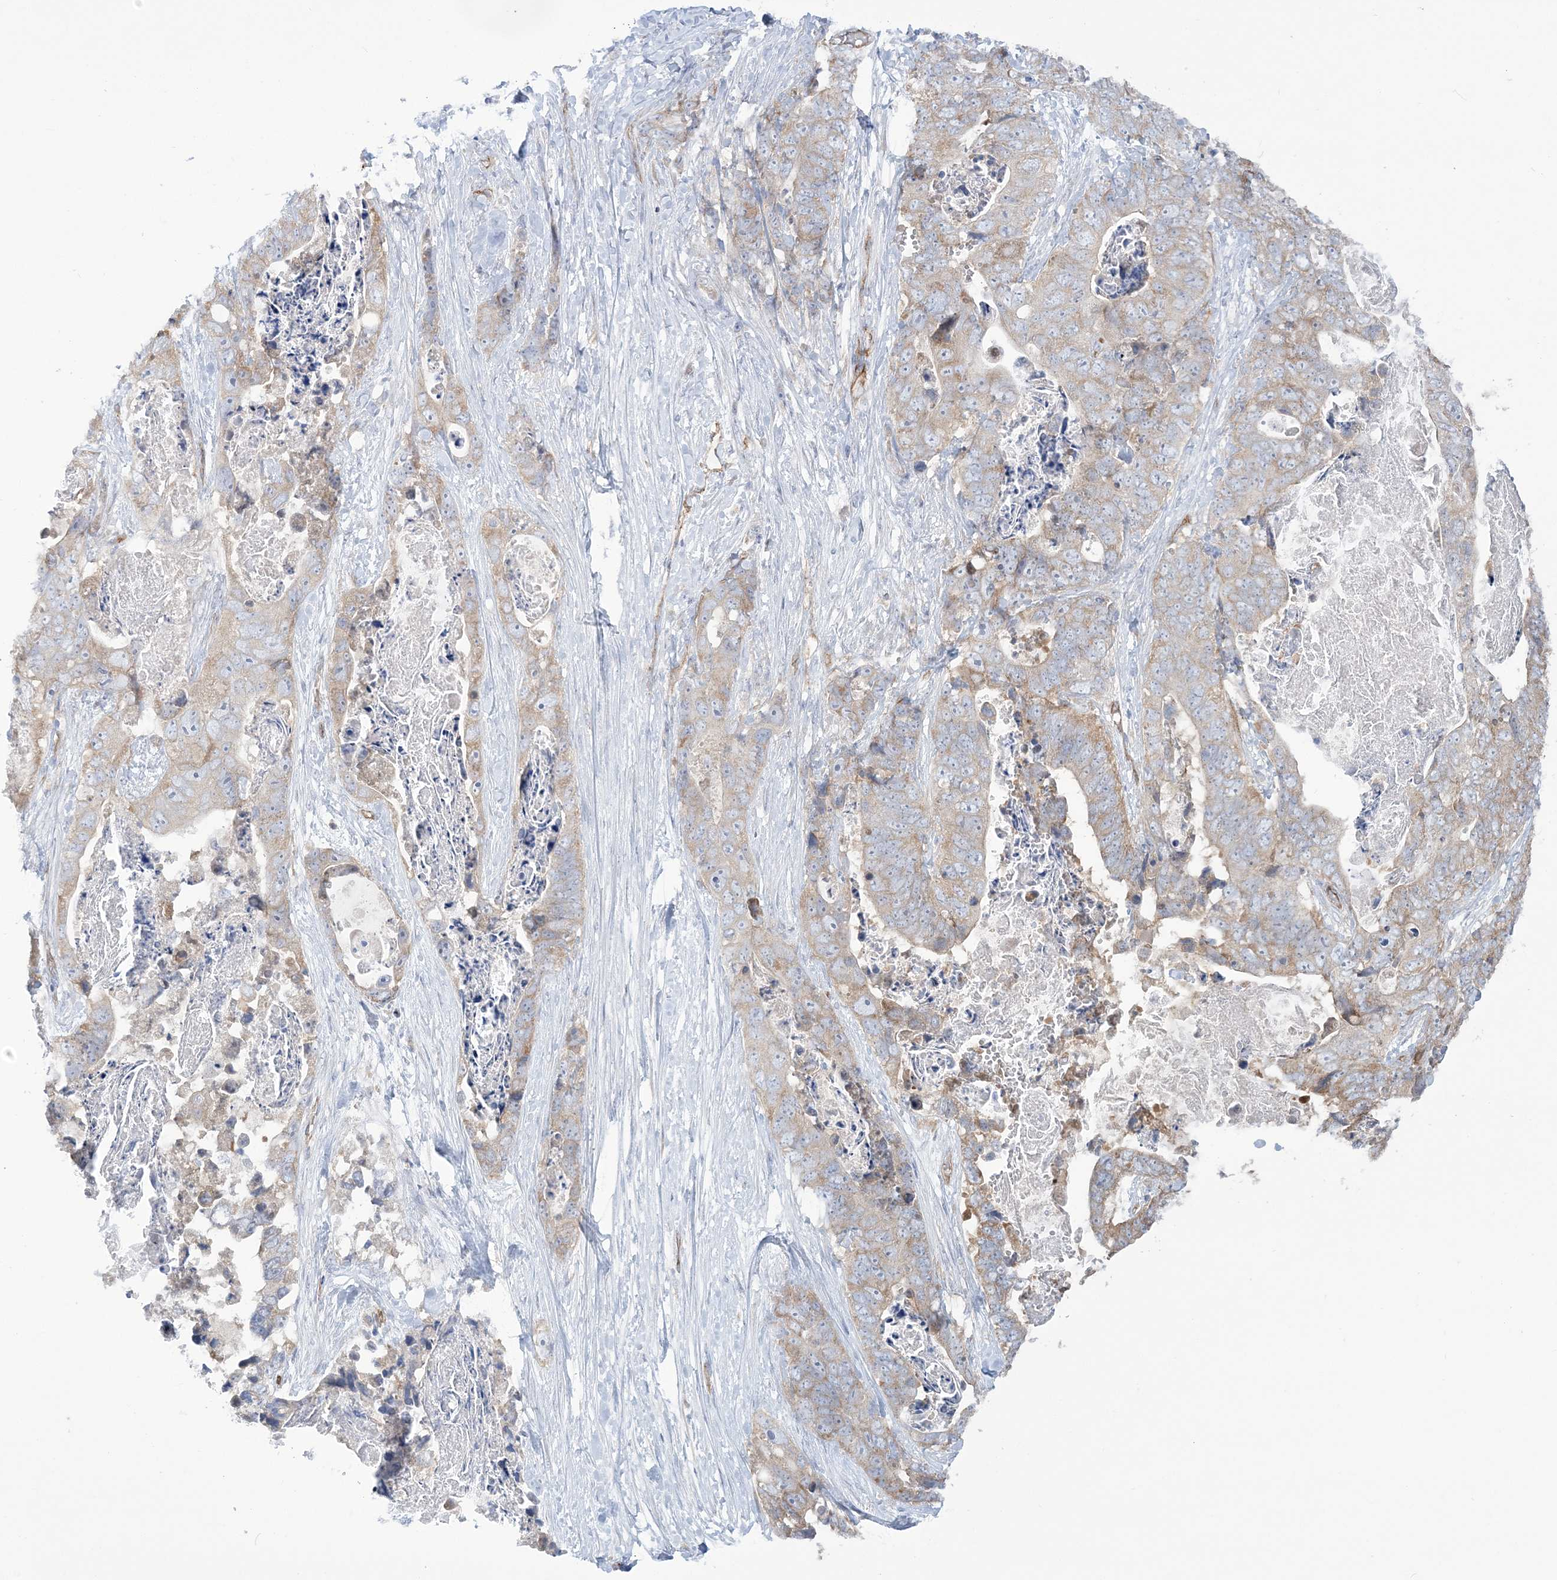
{"staining": {"intensity": "weak", "quantity": "25%-75%", "location": "cytoplasmic/membranous"}, "tissue": "stomach cancer", "cell_type": "Tumor cells", "image_type": "cancer", "snomed": [{"axis": "morphology", "description": "Adenocarcinoma, NOS"}, {"axis": "topography", "description": "Stomach"}], "caption": "There is low levels of weak cytoplasmic/membranous expression in tumor cells of stomach cancer, as demonstrated by immunohistochemical staining (brown color).", "gene": "FARSB", "patient": {"sex": "female", "age": 89}}